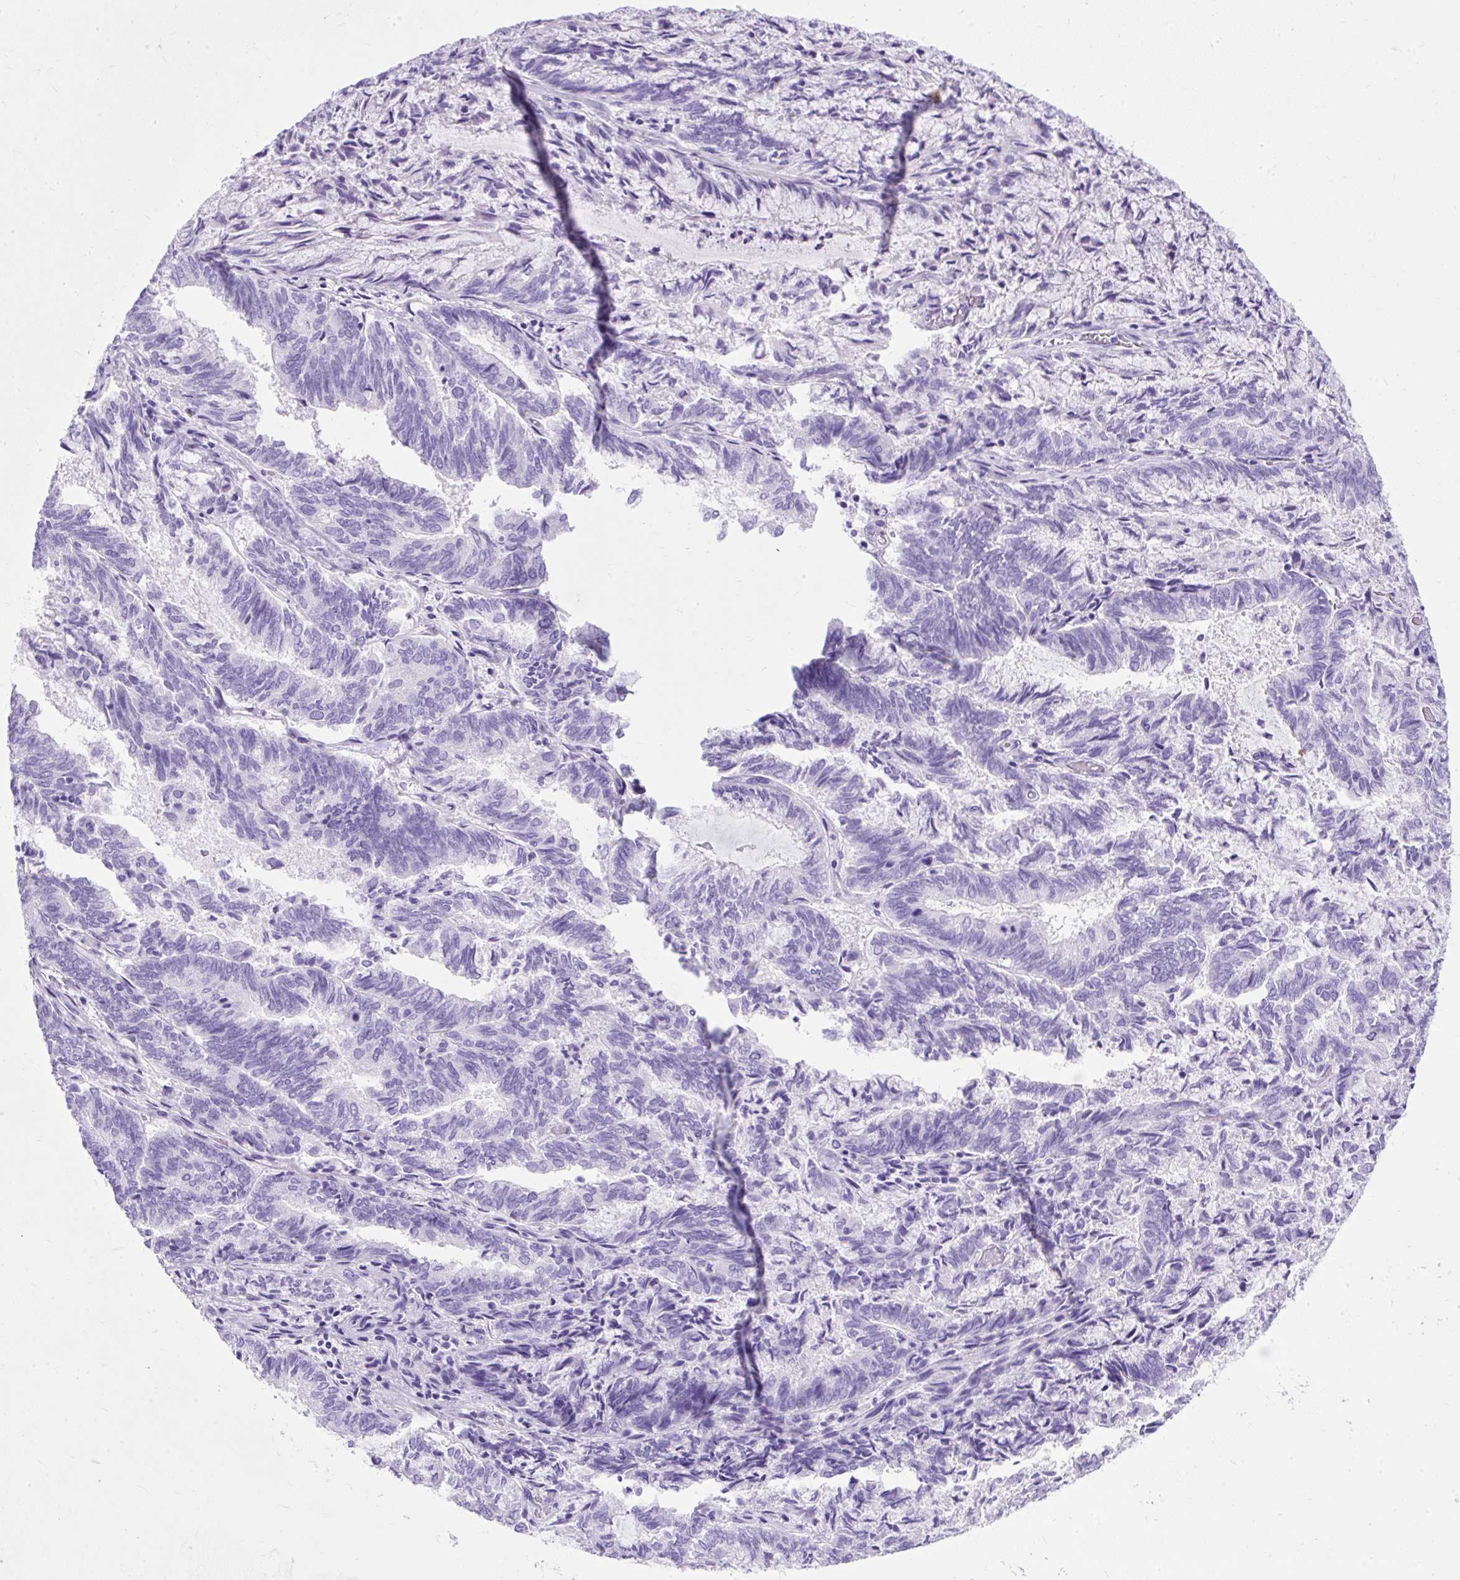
{"staining": {"intensity": "negative", "quantity": "none", "location": "none"}, "tissue": "endometrial cancer", "cell_type": "Tumor cells", "image_type": "cancer", "snomed": [{"axis": "morphology", "description": "Adenocarcinoma, NOS"}, {"axis": "topography", "description": "Endometrium"}], "caption": "Immunohistochemical staining of human endometrial cancer (adenocarcinoma) reveals no significant positivity in tumor cells. (DAB (3,3'-diaminobenzidine) immunohistochemistry visualized using brightfield microscopy, high magnification).", "gene": "PVALB", "patient": {"sex": "female", "age": 80}}